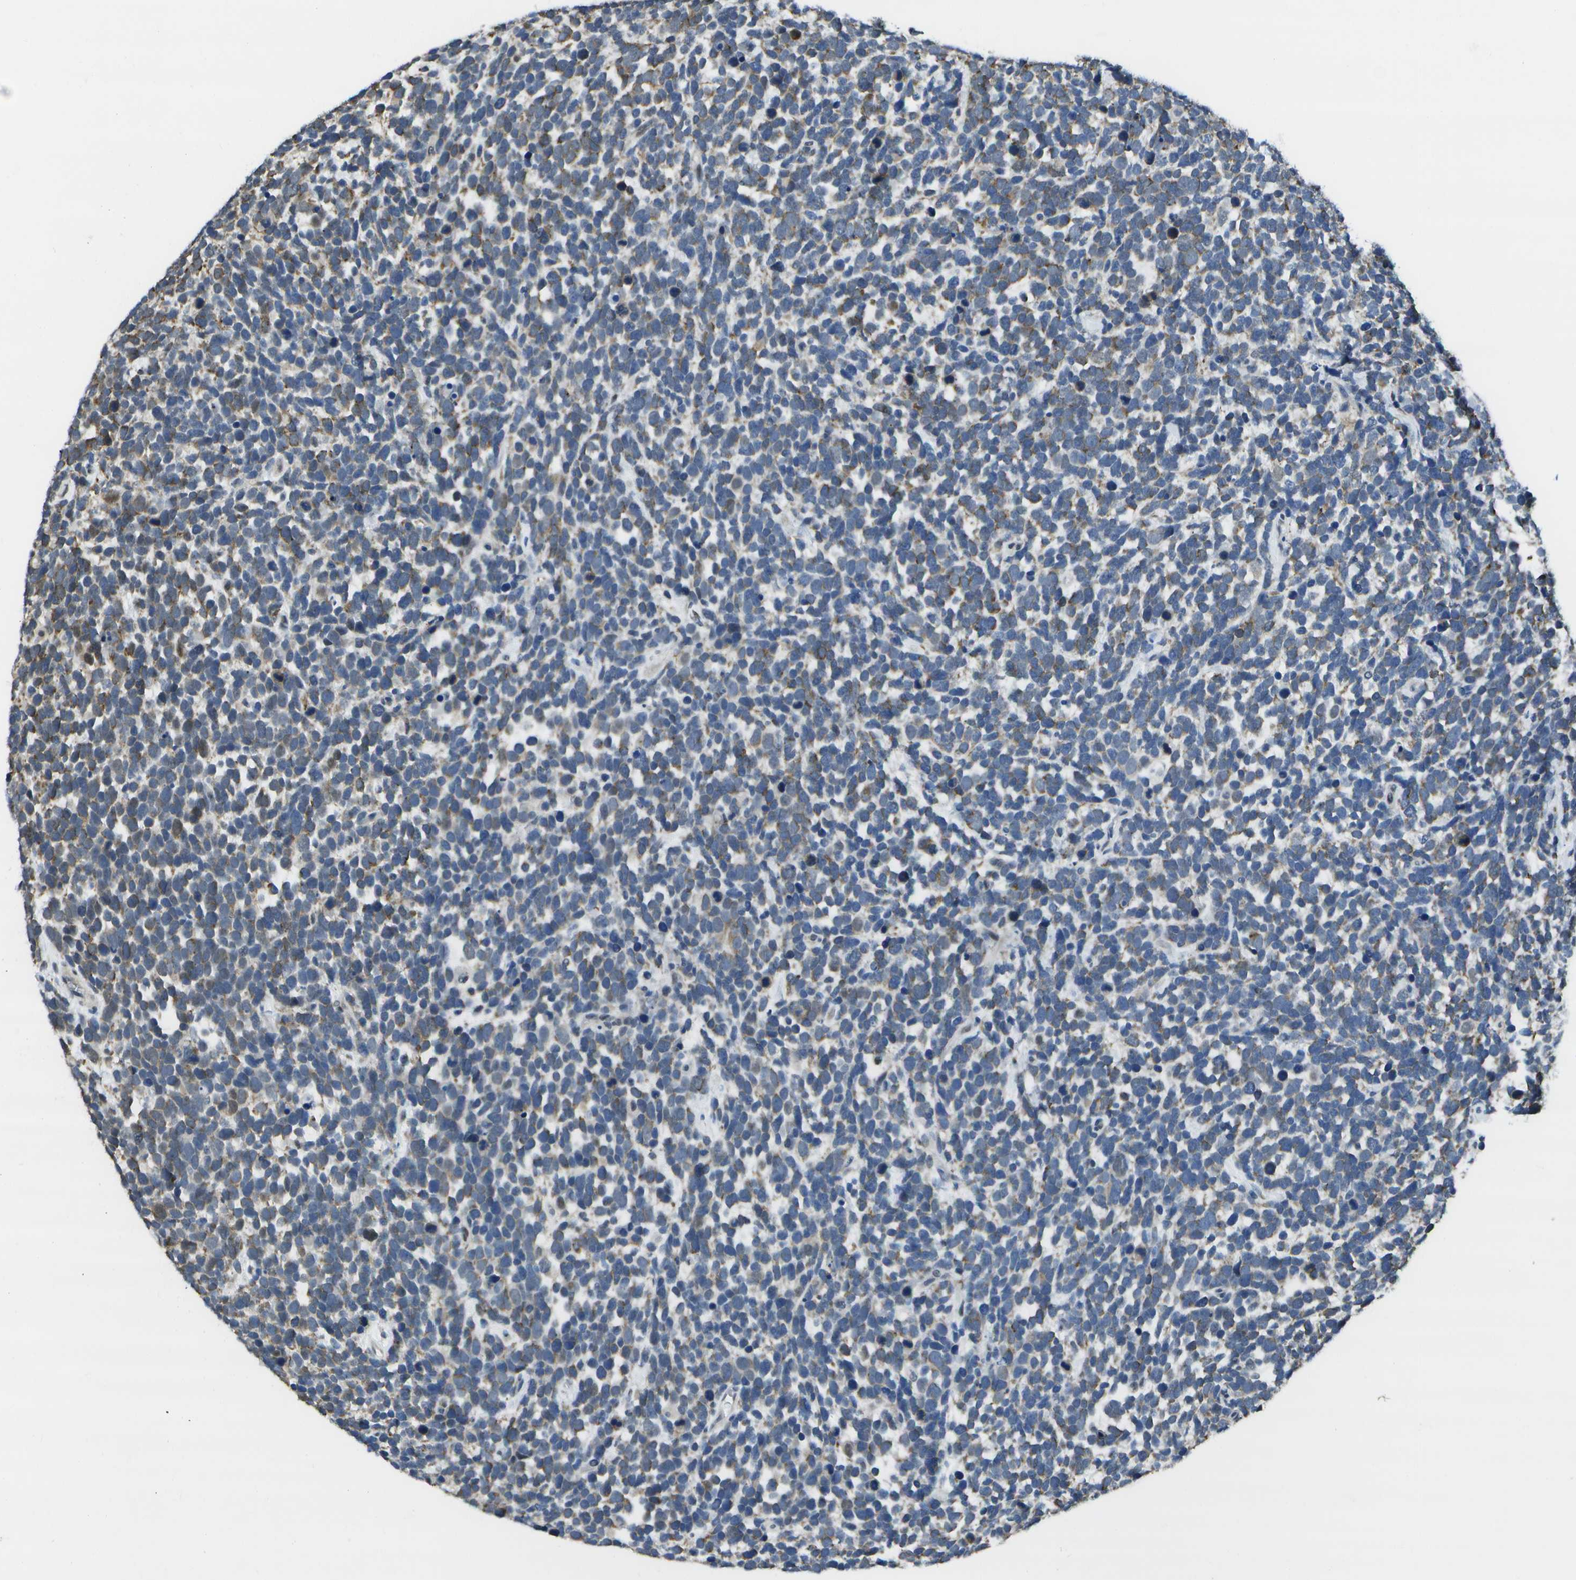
{"staining": {"intensity": "moderate", "quantity": "25%-75%", "location": "cytoplasmic/membranous"}, "tissue": "urothelial cancer", "cell_type": "Tumor cells", "image_type": "cancer", "snomed": [{"axis": "morphology", "description": "Urothelial carcinoma, High grade"}, {"axis": "topography", "description": "Urinary bladder"}], "caption": "Immunohistochemical staining of urothelial cancer reveals moderate cytoplasmic/membranous protein expression in approximately 25%-75% of tumor cells.", "gene": "DSE", "patient": {"sex": "female", "age": 82}}